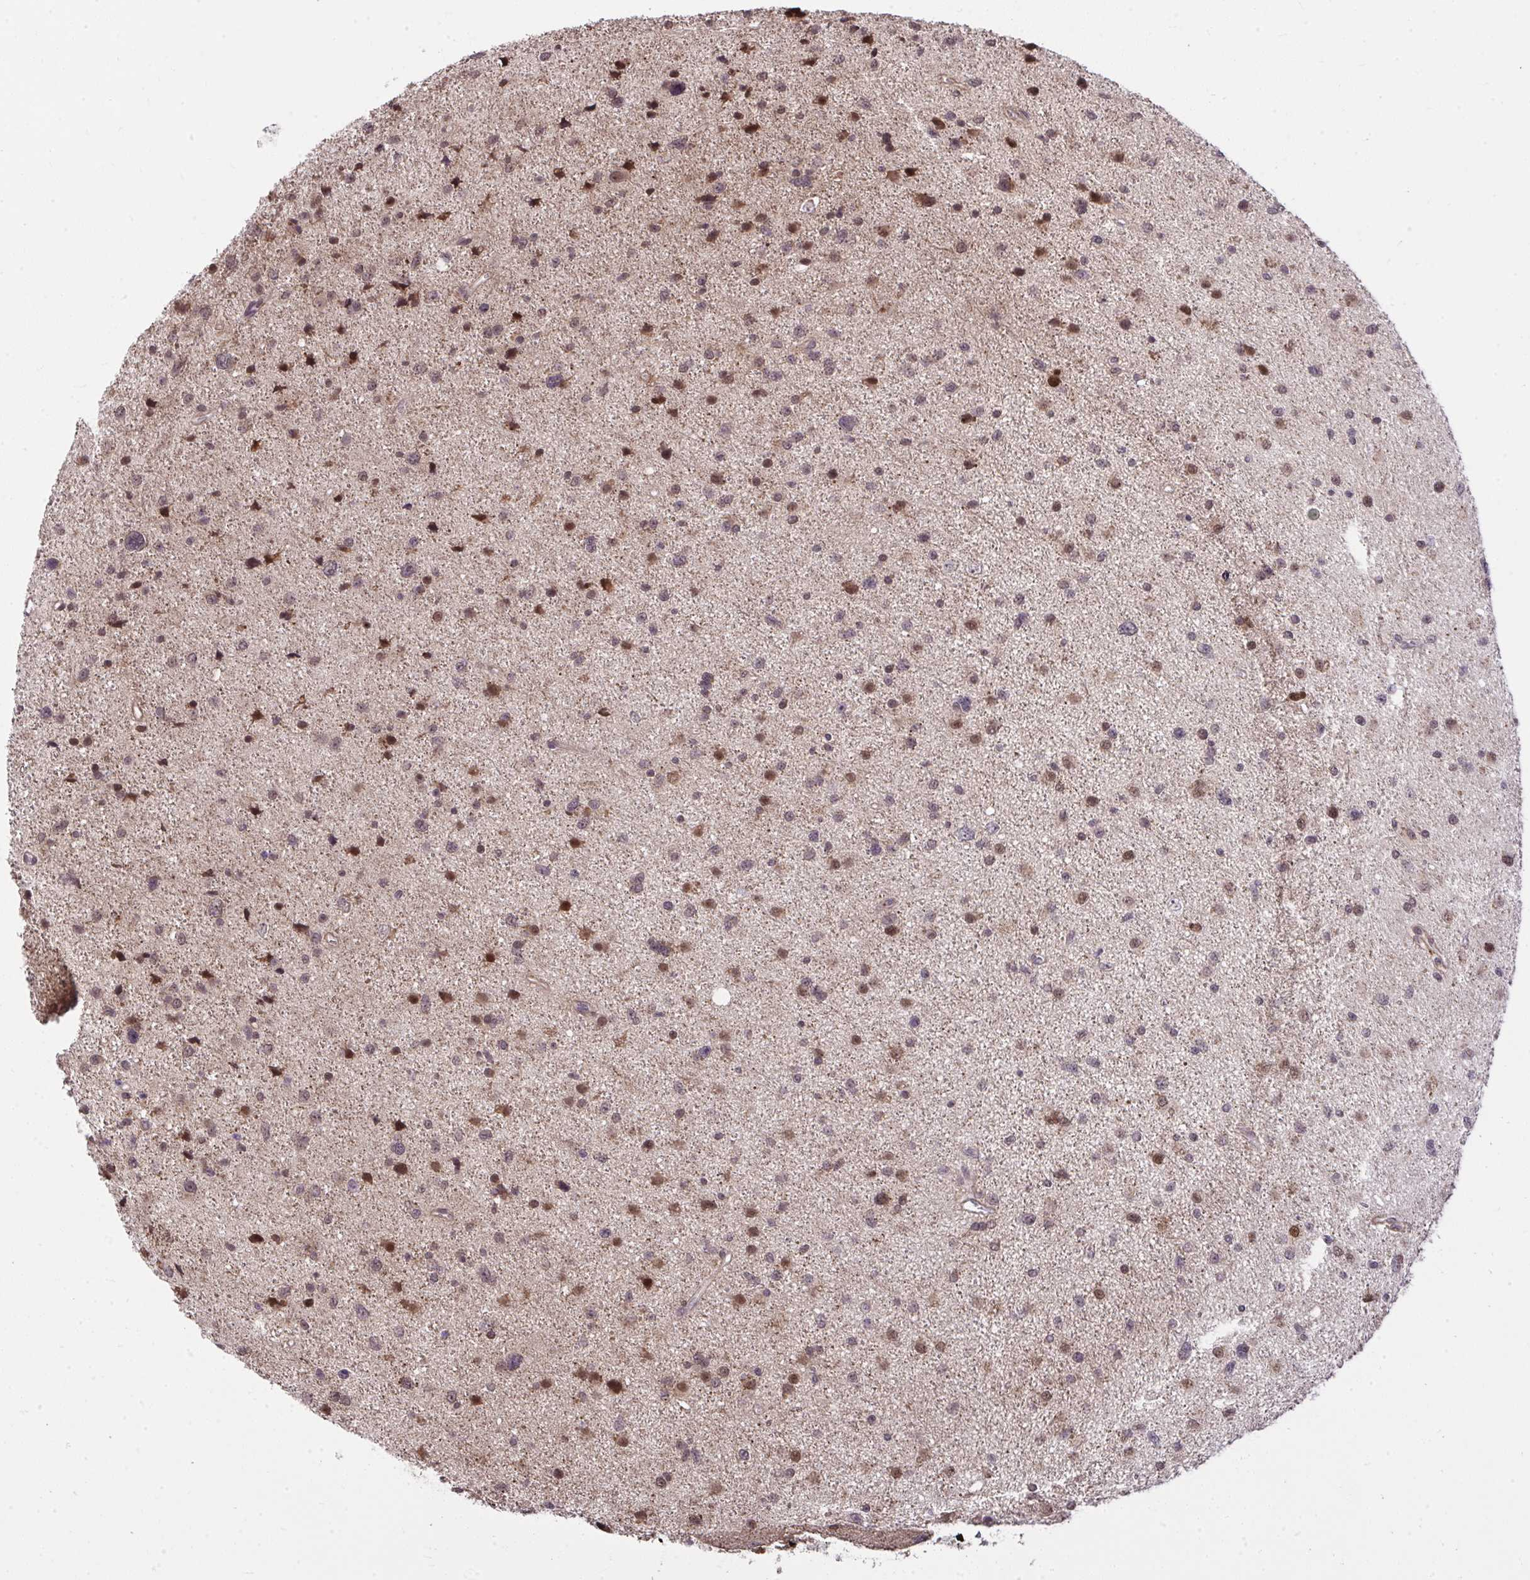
{"staining": {"intensity": "moderate", "quantity": ">75%", "location": "cytoplasmic/membranous,nuclear"}, "tissue": "glioma", "cell_type": "Tumor cells", "image_type": "cancer", "snomed": [{"axis": "morphology", "description": "Glioma, malignant, Low grade"}, {"axis": "topography", "description": "Brain"}], "caption": "This micrograph exhibits glioma stained with immunohistochemistry to label a protein in brown. The cytoplasmic/membranous and nuclear of tumor cells show moderate positivity for the protein. Nuclei are counter-stained blue.", "gene": "ZSCAN9", "patient": {"sex": "female", "age": 55}}